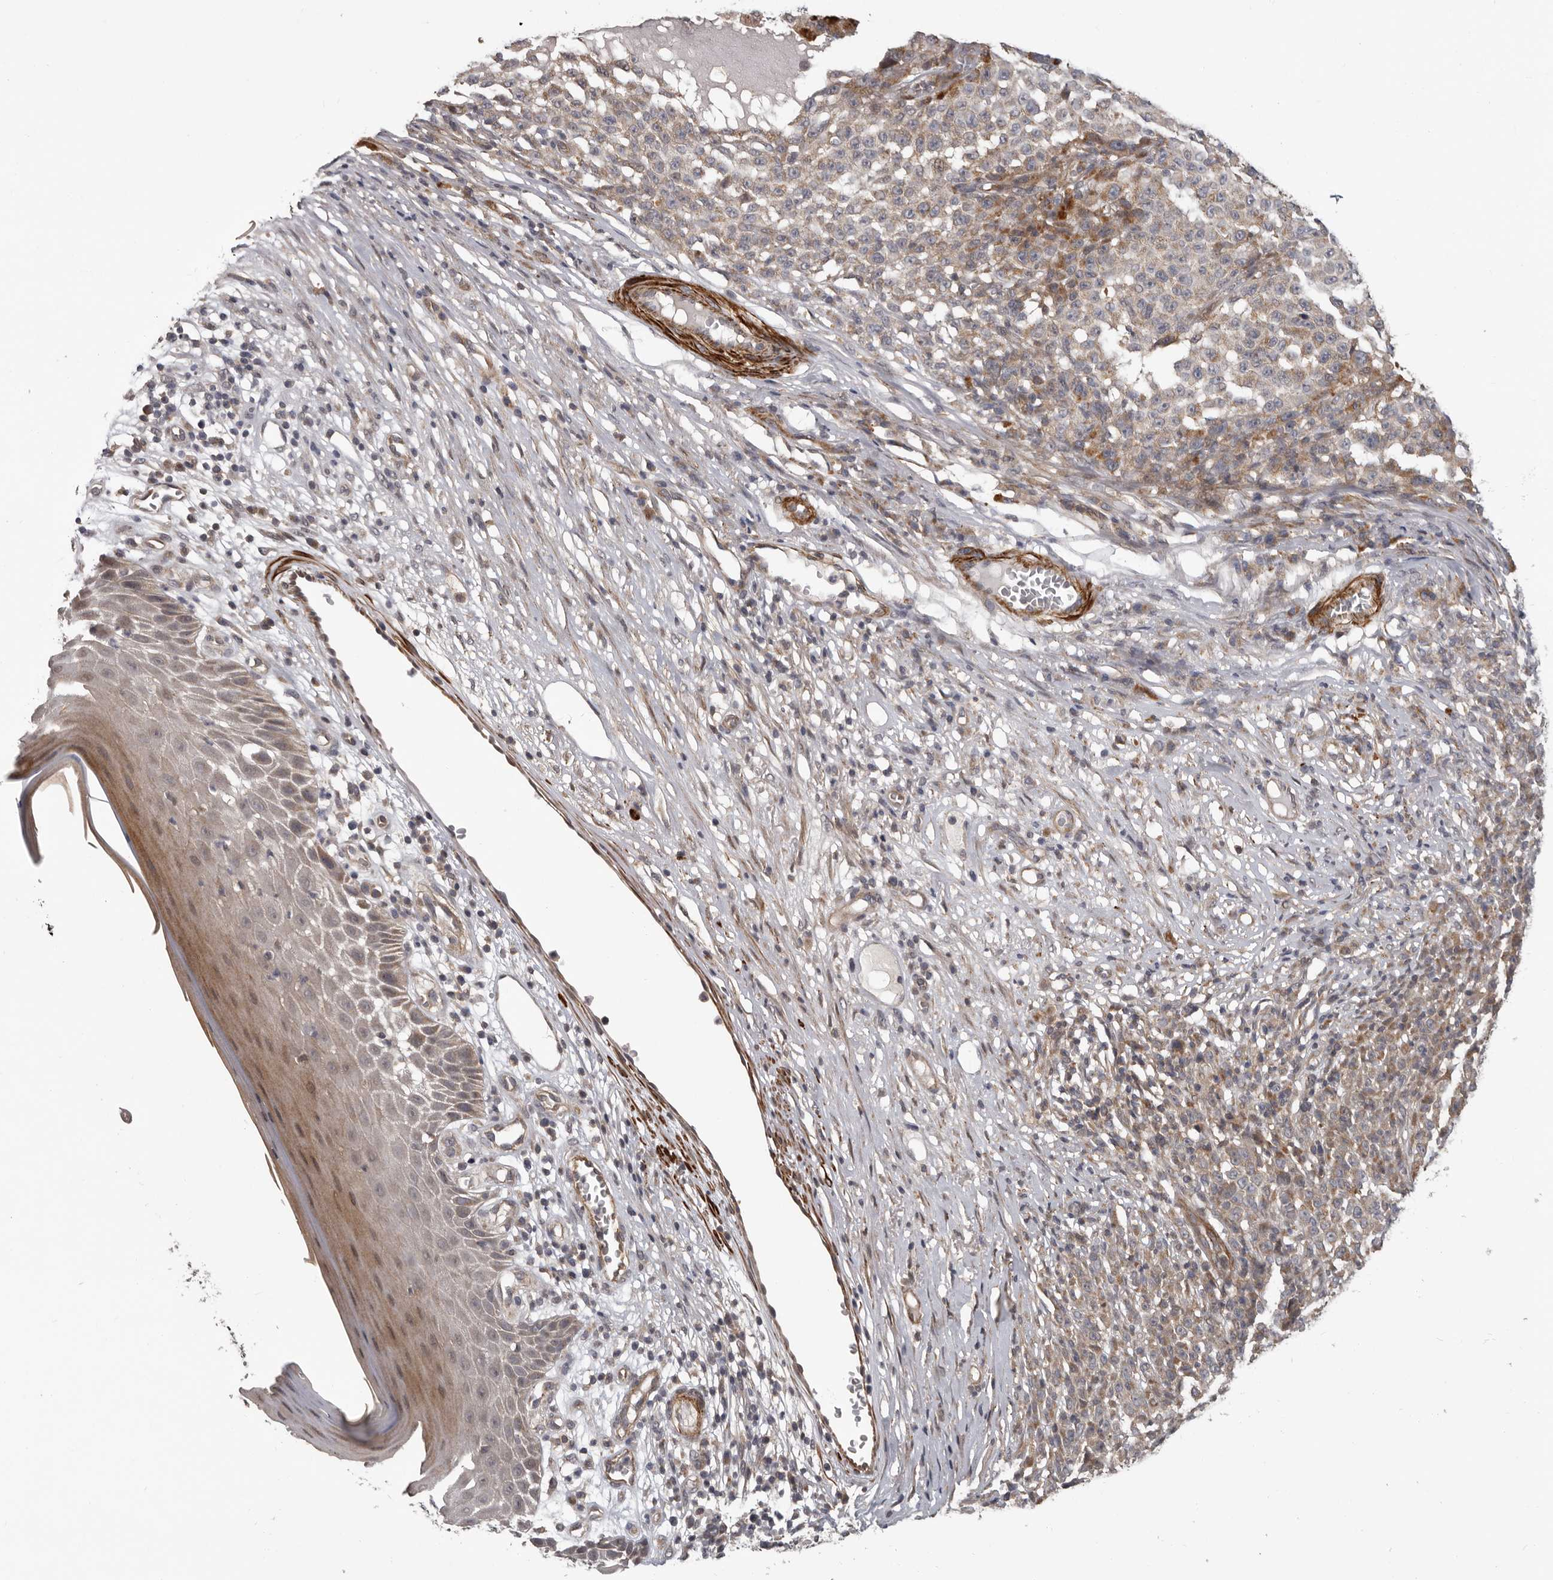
{"staining": {"intensity": "moderate", "quantity": "25%-75%", "location": "cytoplasmic/membranous"}, "tissue": "melanoma", "cell_type": "Tumor cells", "image_type": "cancer", "snomed": [{"axis": "morphology", "description": "Malignant melanoma, NOS"}, {"axis": "topography", "description": "Skin"}], "caption": "Protein expression analysis of human melanoma reveals moderate cytoplasmic/membranous staining in approximately 25%-75% of tumor cells. The protein of interest is shown in brown color, while the nuclei are stained blue.", "gene": "FGFR4", "patient": {"sex": "female", "age": 82}}